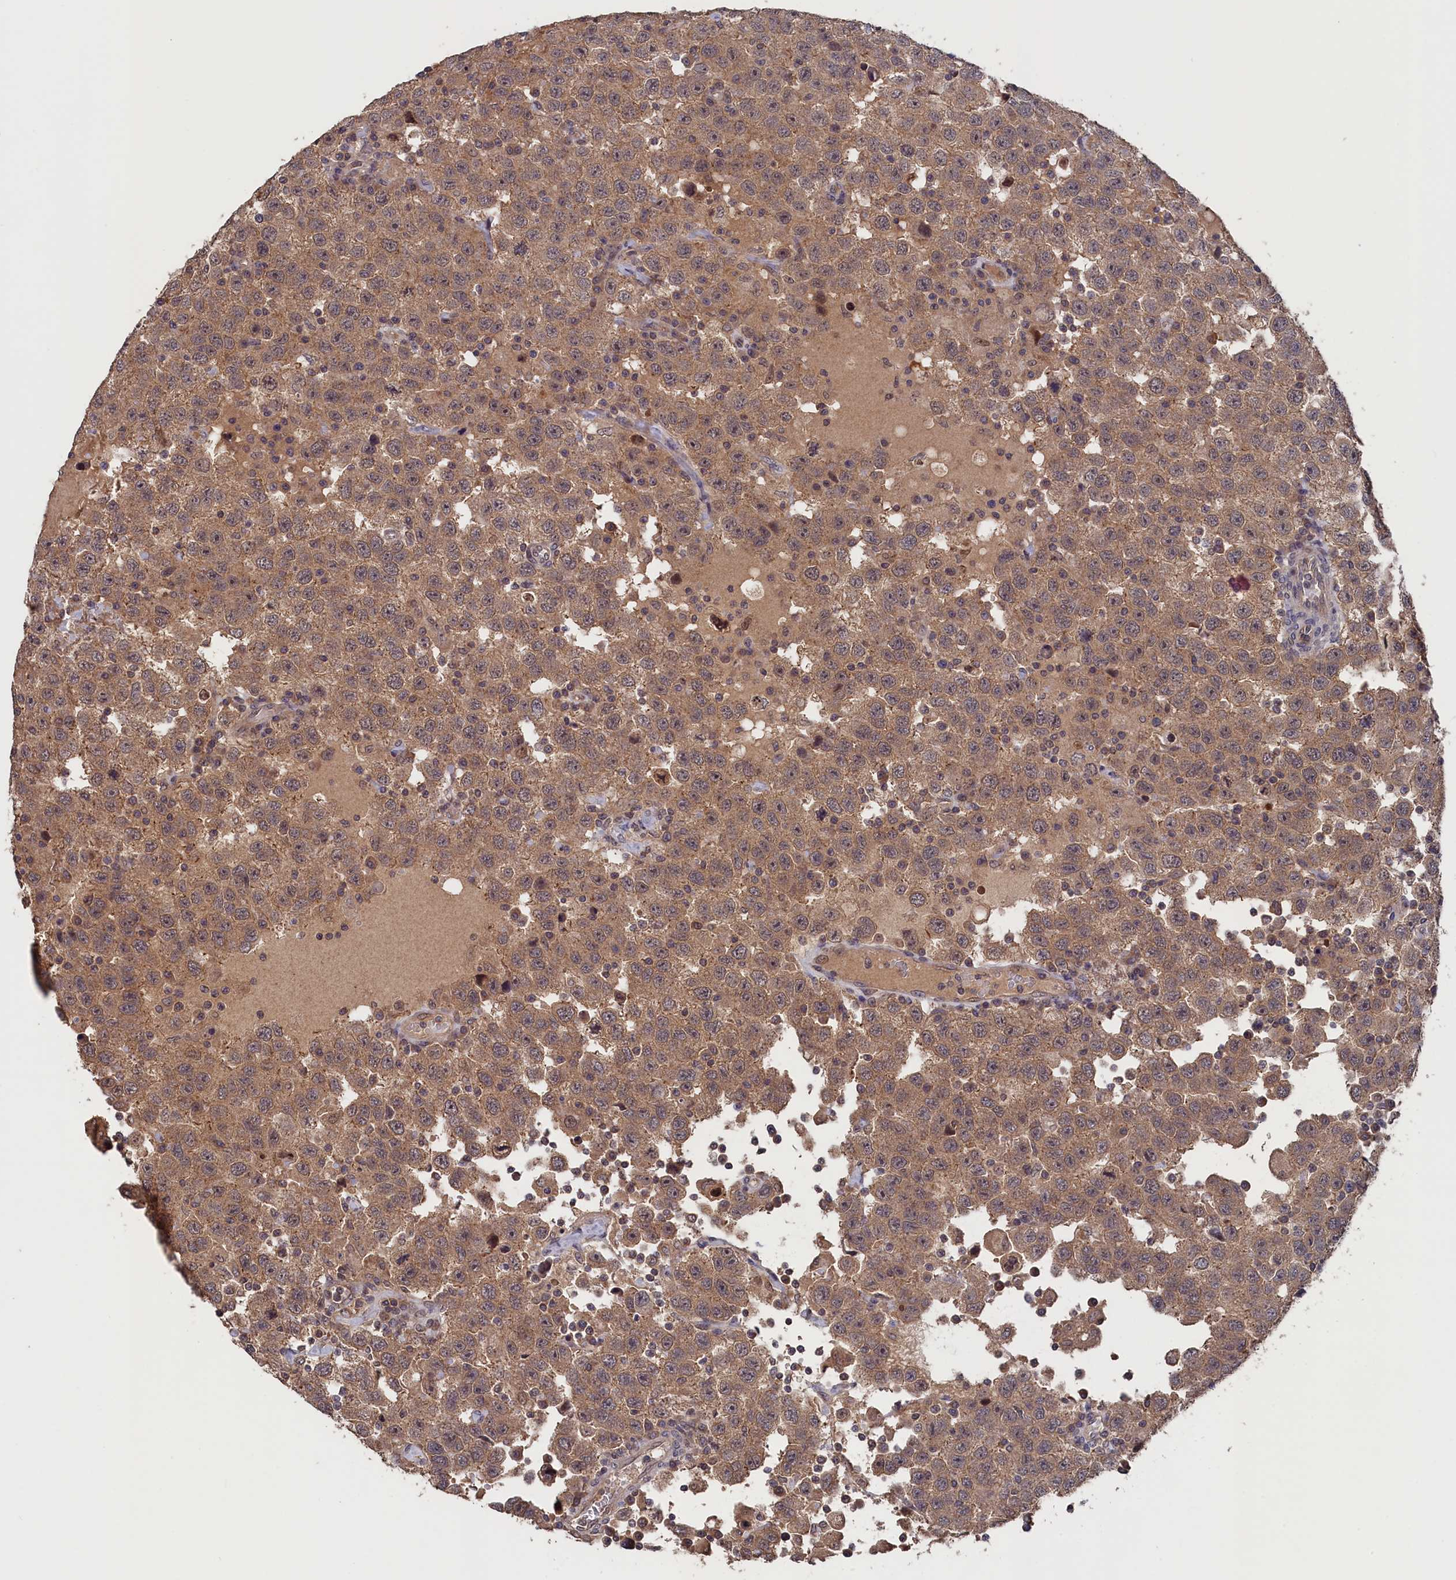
{"staining": {"intensity": "moderate", "quantity": ">75%", "location": "cytoplasmic/membranous"}, "tissue": "testis cancer", "cell_type": "Tumor cells", "image_type": "cancer", "snomed": [{"axis": "morphology", "description": "Seminoma, NOS"}, {"axis": "topography", "description": "Testis"}], "caption": "A medium amount of moderate cytoplasmic/membranous expression is appreciated in approximately >75% of tumor cells in seminoma (testis) tissue.", "gene": "TMC5", "patient": {"sex": "male", "age": 41}}